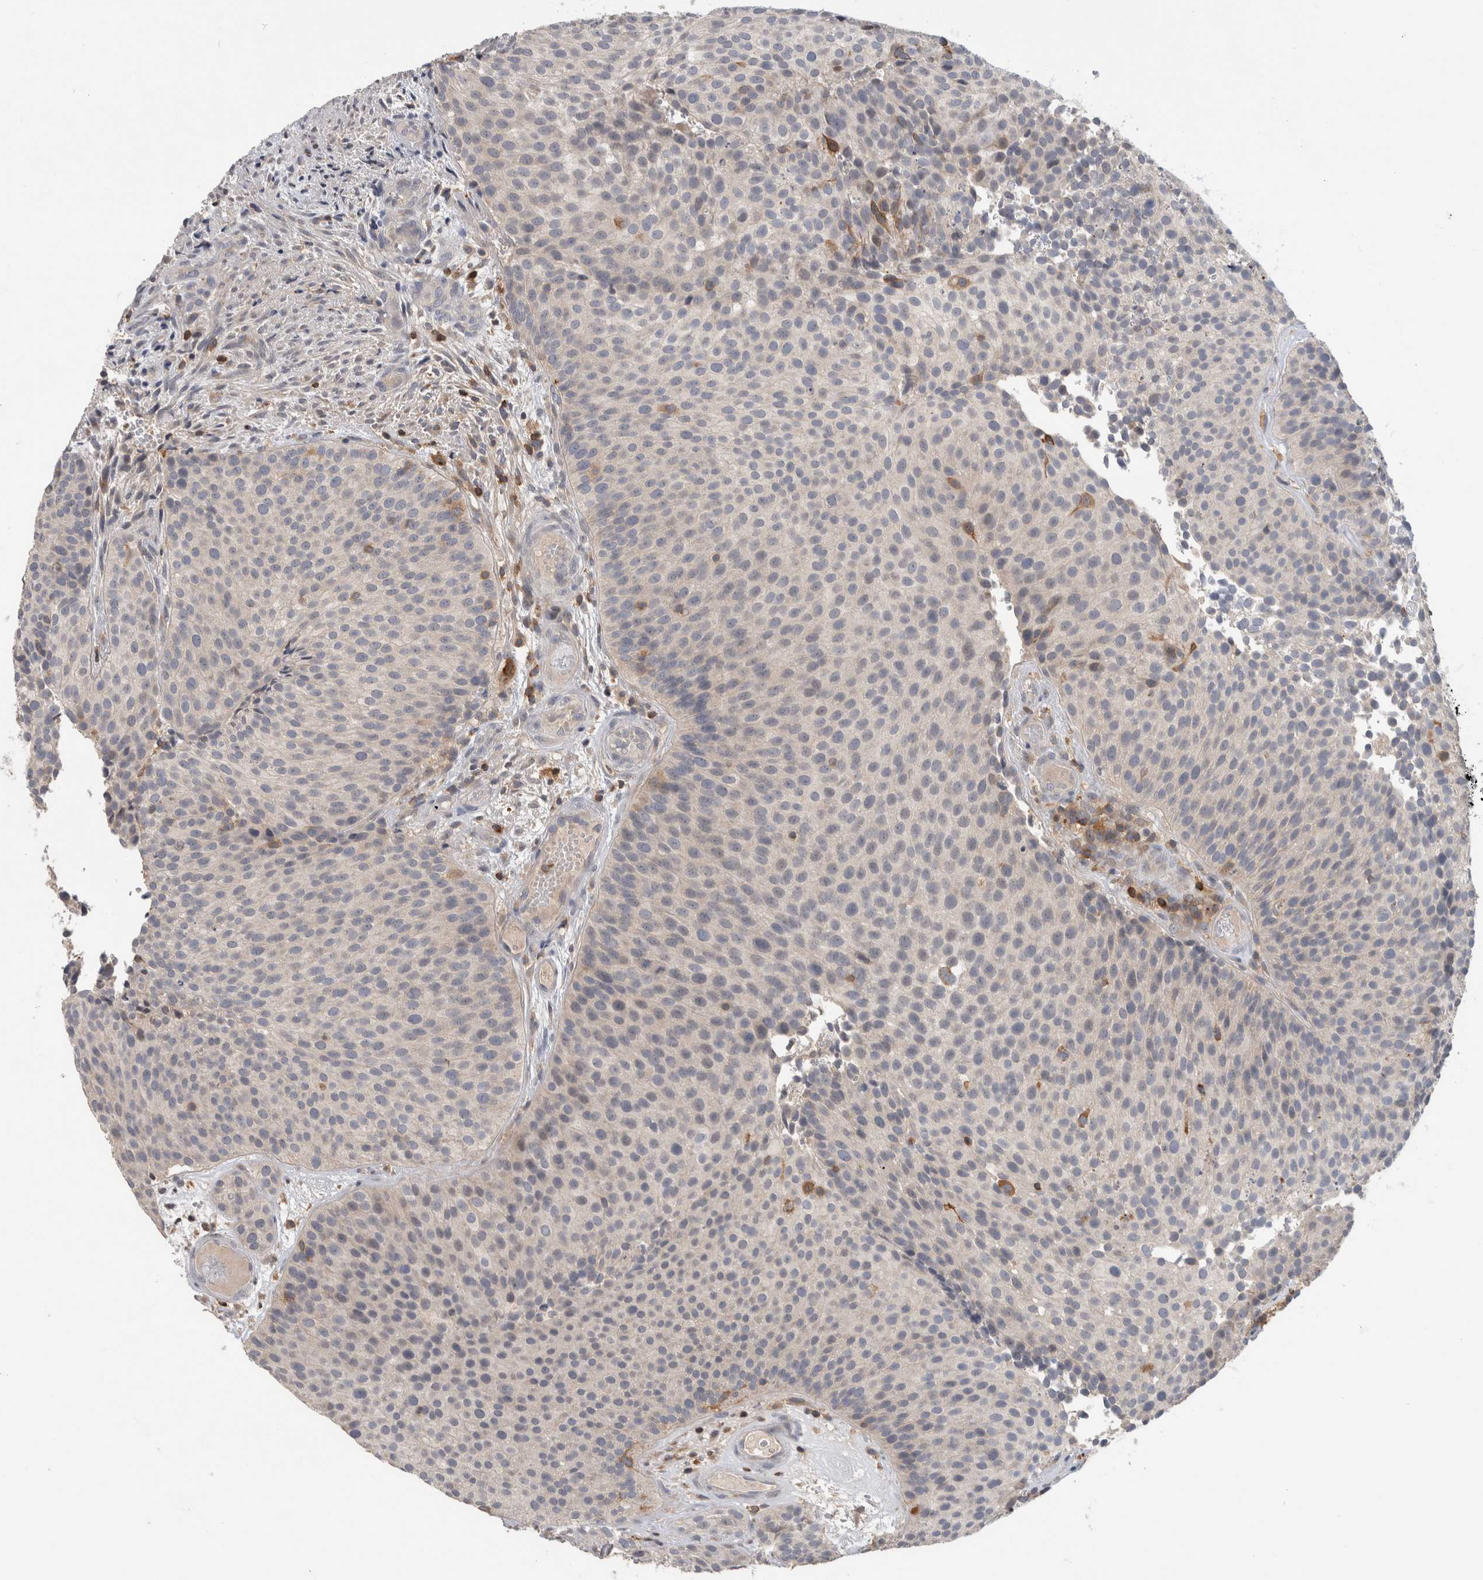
{"staining": {"intensity": "negative", "quantity": "none", "location": "none"}, "tissue": "urothelial cancer", "cell_type": "Tumor cells", "image_type": "cancer", "snomed": [{"axis": "morphology", "description": "Urothelial carcinoma, Low grade"}, {"axis": "topography", "description": "Urinary bladder"}], "caption": "Human urothelial carcinoma (low-grade) stained for a protein using immunohistochemistry exhibits no expression in tumor cells.", "gene": "GFRA2", "patient": {"sex": "male", "age": 86}}